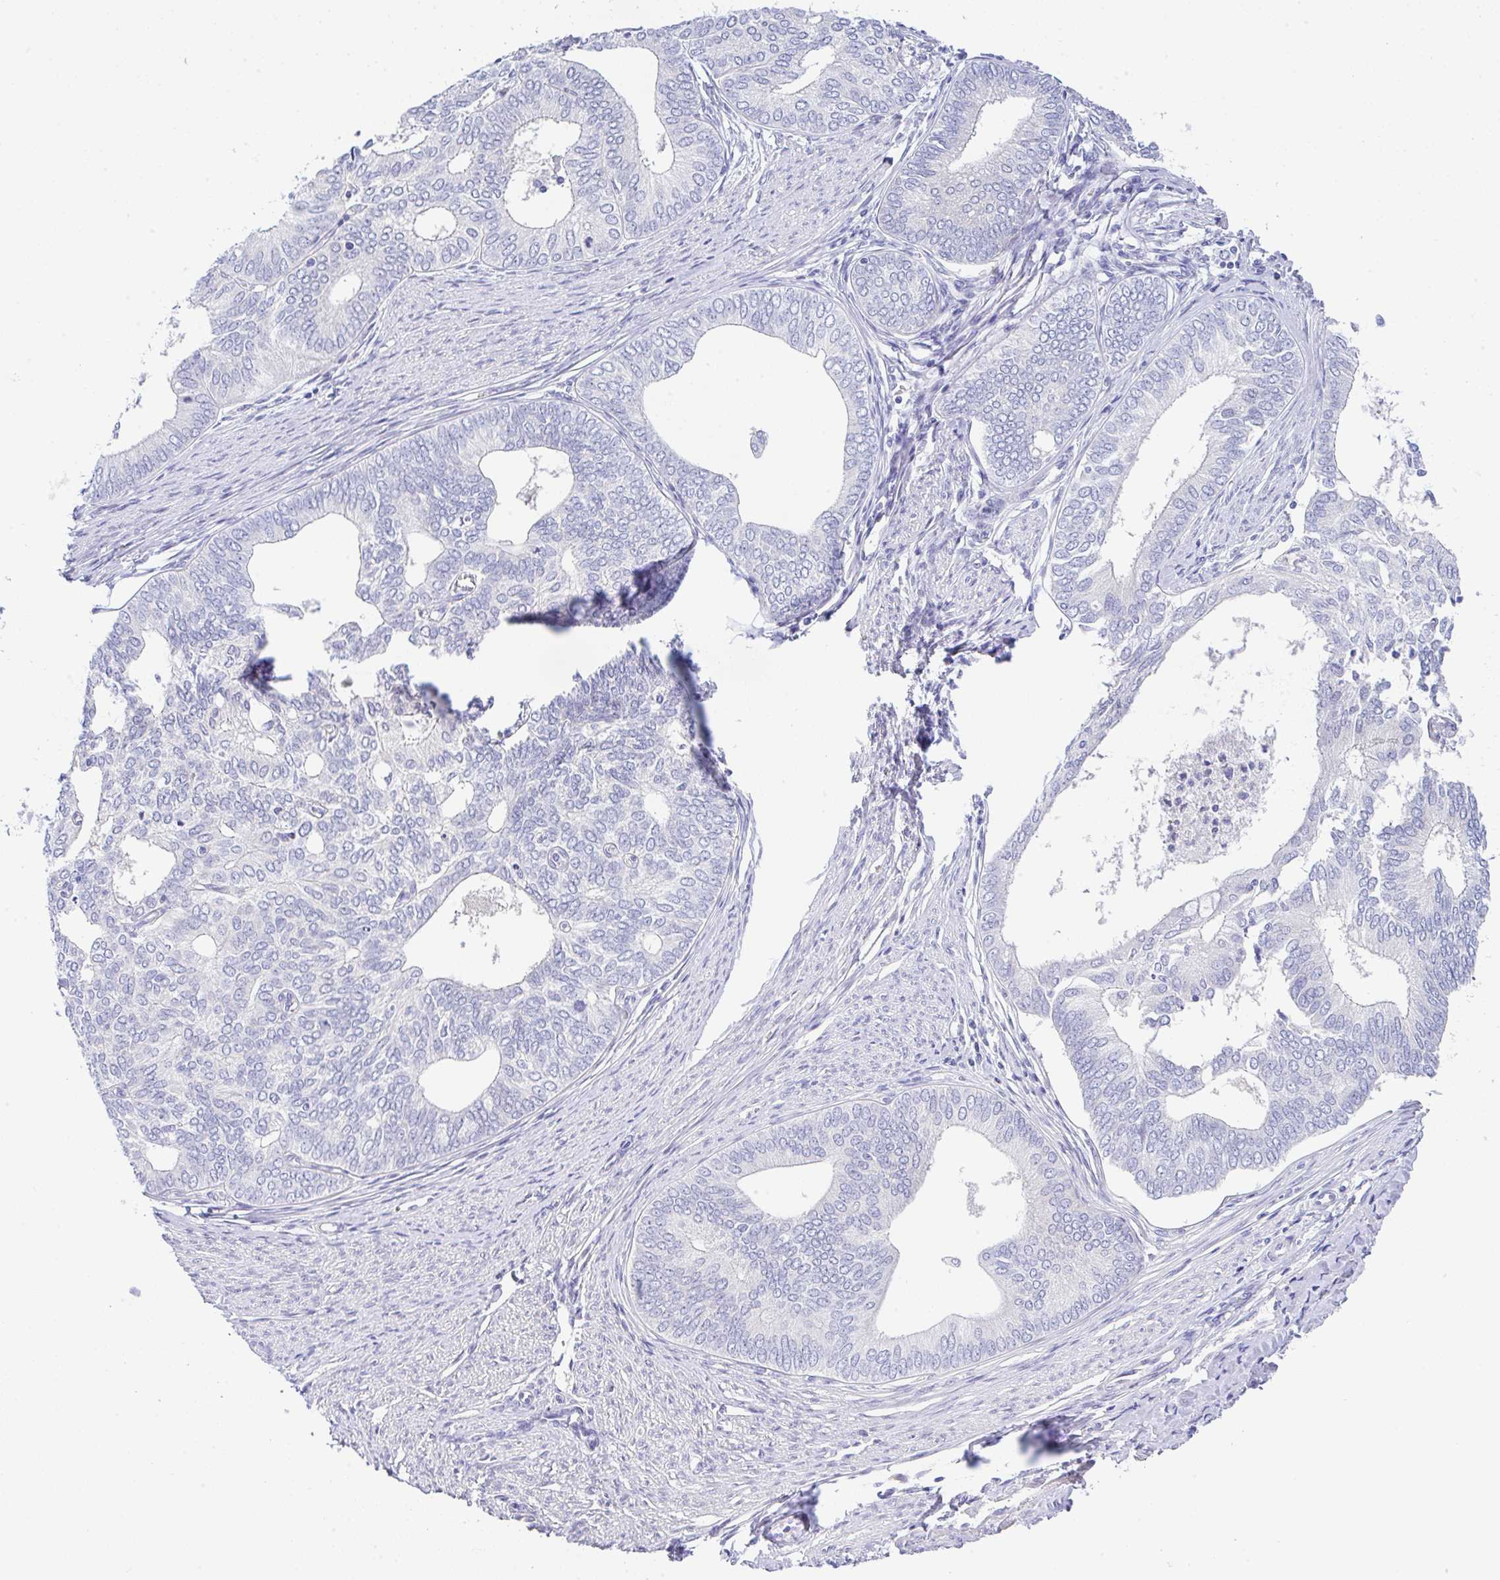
{"staining": {"intensity": "negative", "quantity": "none", "location": "none"}, "tissue": "endometrial cancer", "cell_type": "Tumor cells", "image_type": "cancer", "snomed": [{"axis": "morphology", "description": "Adenocarcinoma, NOS"}, {"axis": "topography", "description": "Endometrium"}], "caption": "The immunohistochemistry image has no significant expression in tumor cells of adenocarcinoma (endometrial) tissue.", "gene": "SERPINE3", "patient": {"sex": "female", "age": 75}}